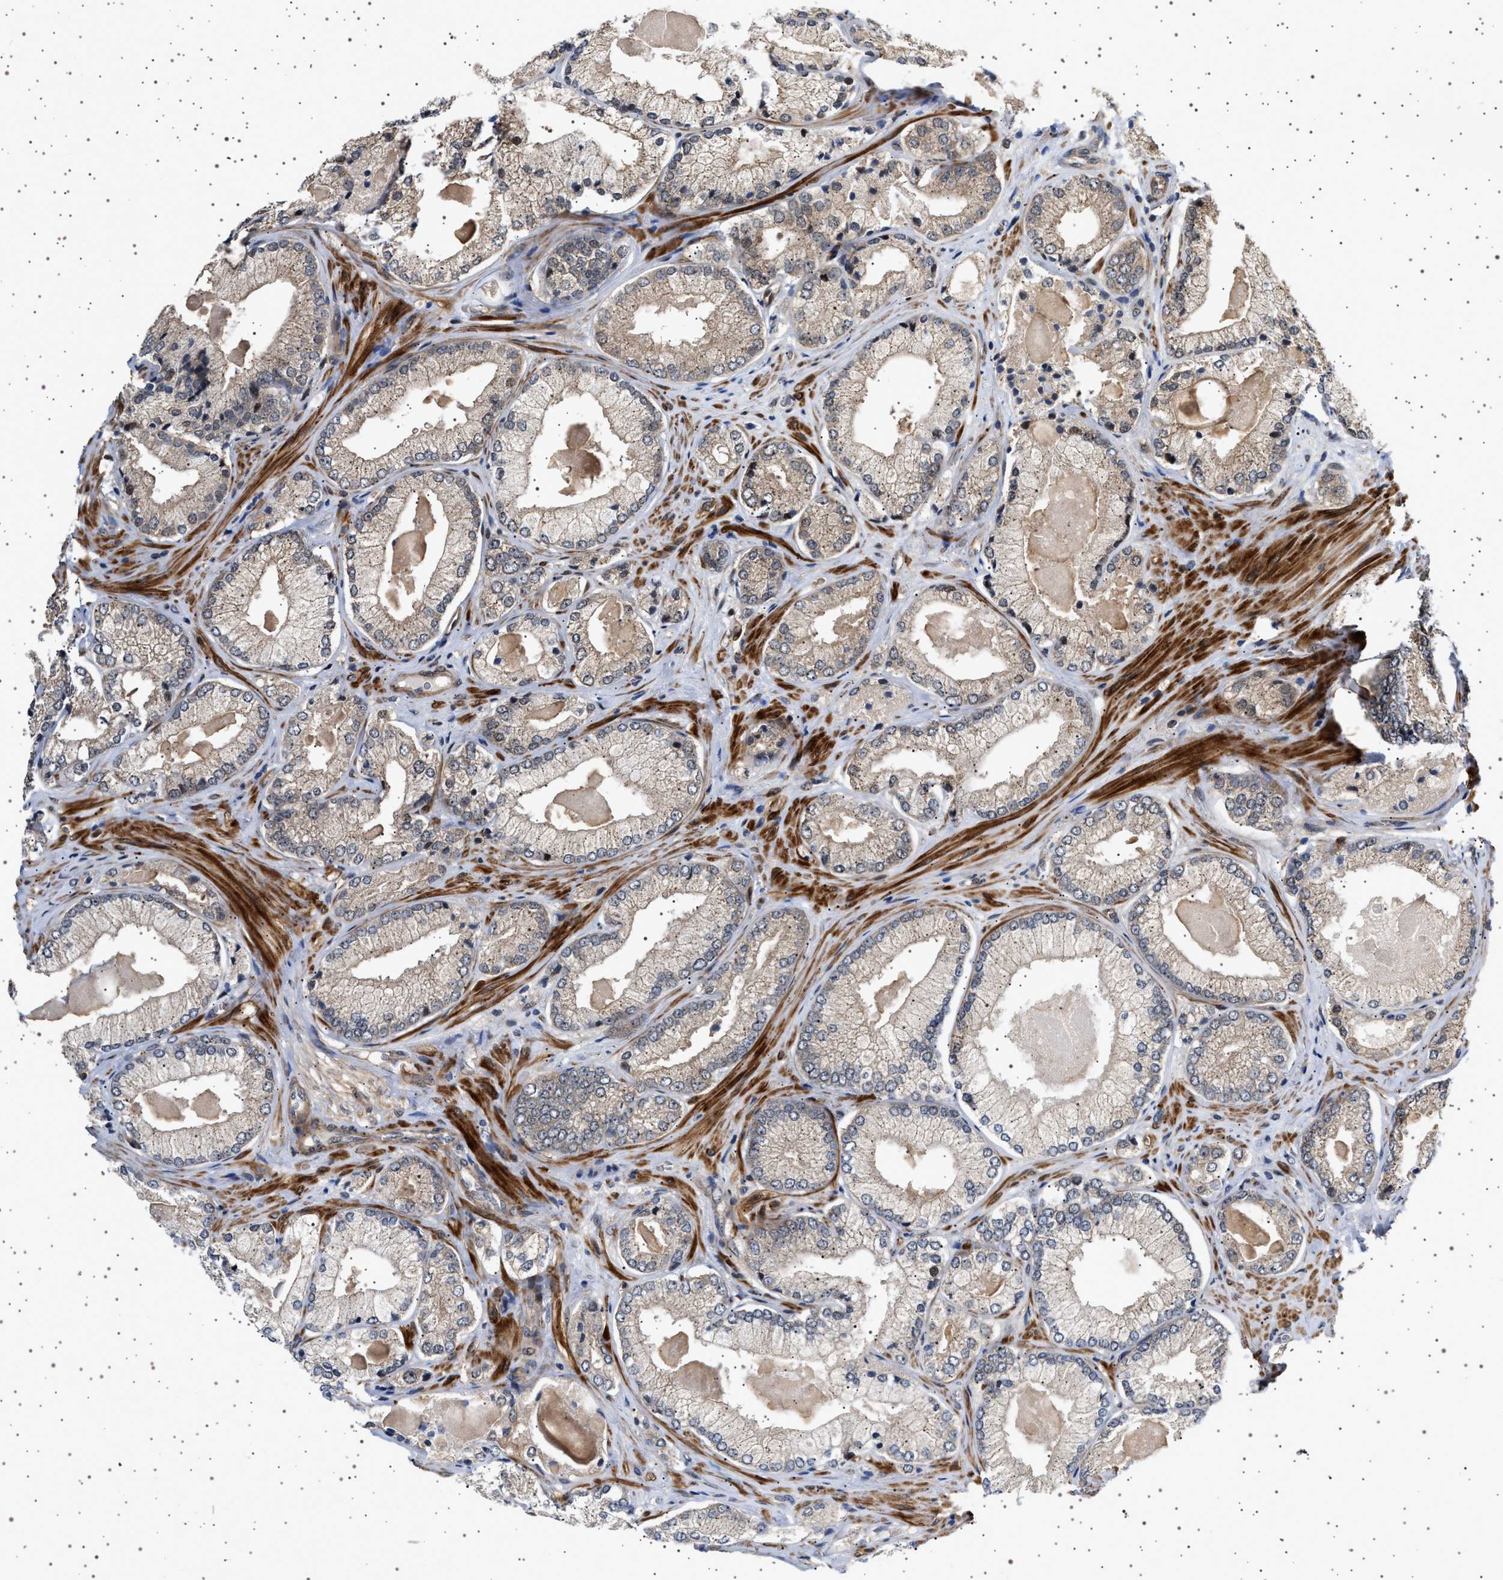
{"staining": {"intensity": "weak", "quantity": "25%-75%", "location": "cytoplasmic/membranous"}, "tissue": "prostate cancer", "cell_type": "Tumor cells", "image_type": "cancer", "snomed": [{"axis": "morphology", "description": "Adenocarcinoma, Low grade"}, {"axis": "topography", "description": "Prostate"}], "caption": "An immunohistochemistry micrograph of neoplastic tissue is shown. Protein staining in brown shows weak cytoplasmic/membranous positivity in low-grade adenocarcinoma (prostate) within tumor cells. (Brightfield microscopy of DAB IHC at high magnification).", "gene": "BAG3", "patient": {"sex": "male", "age": 65}}